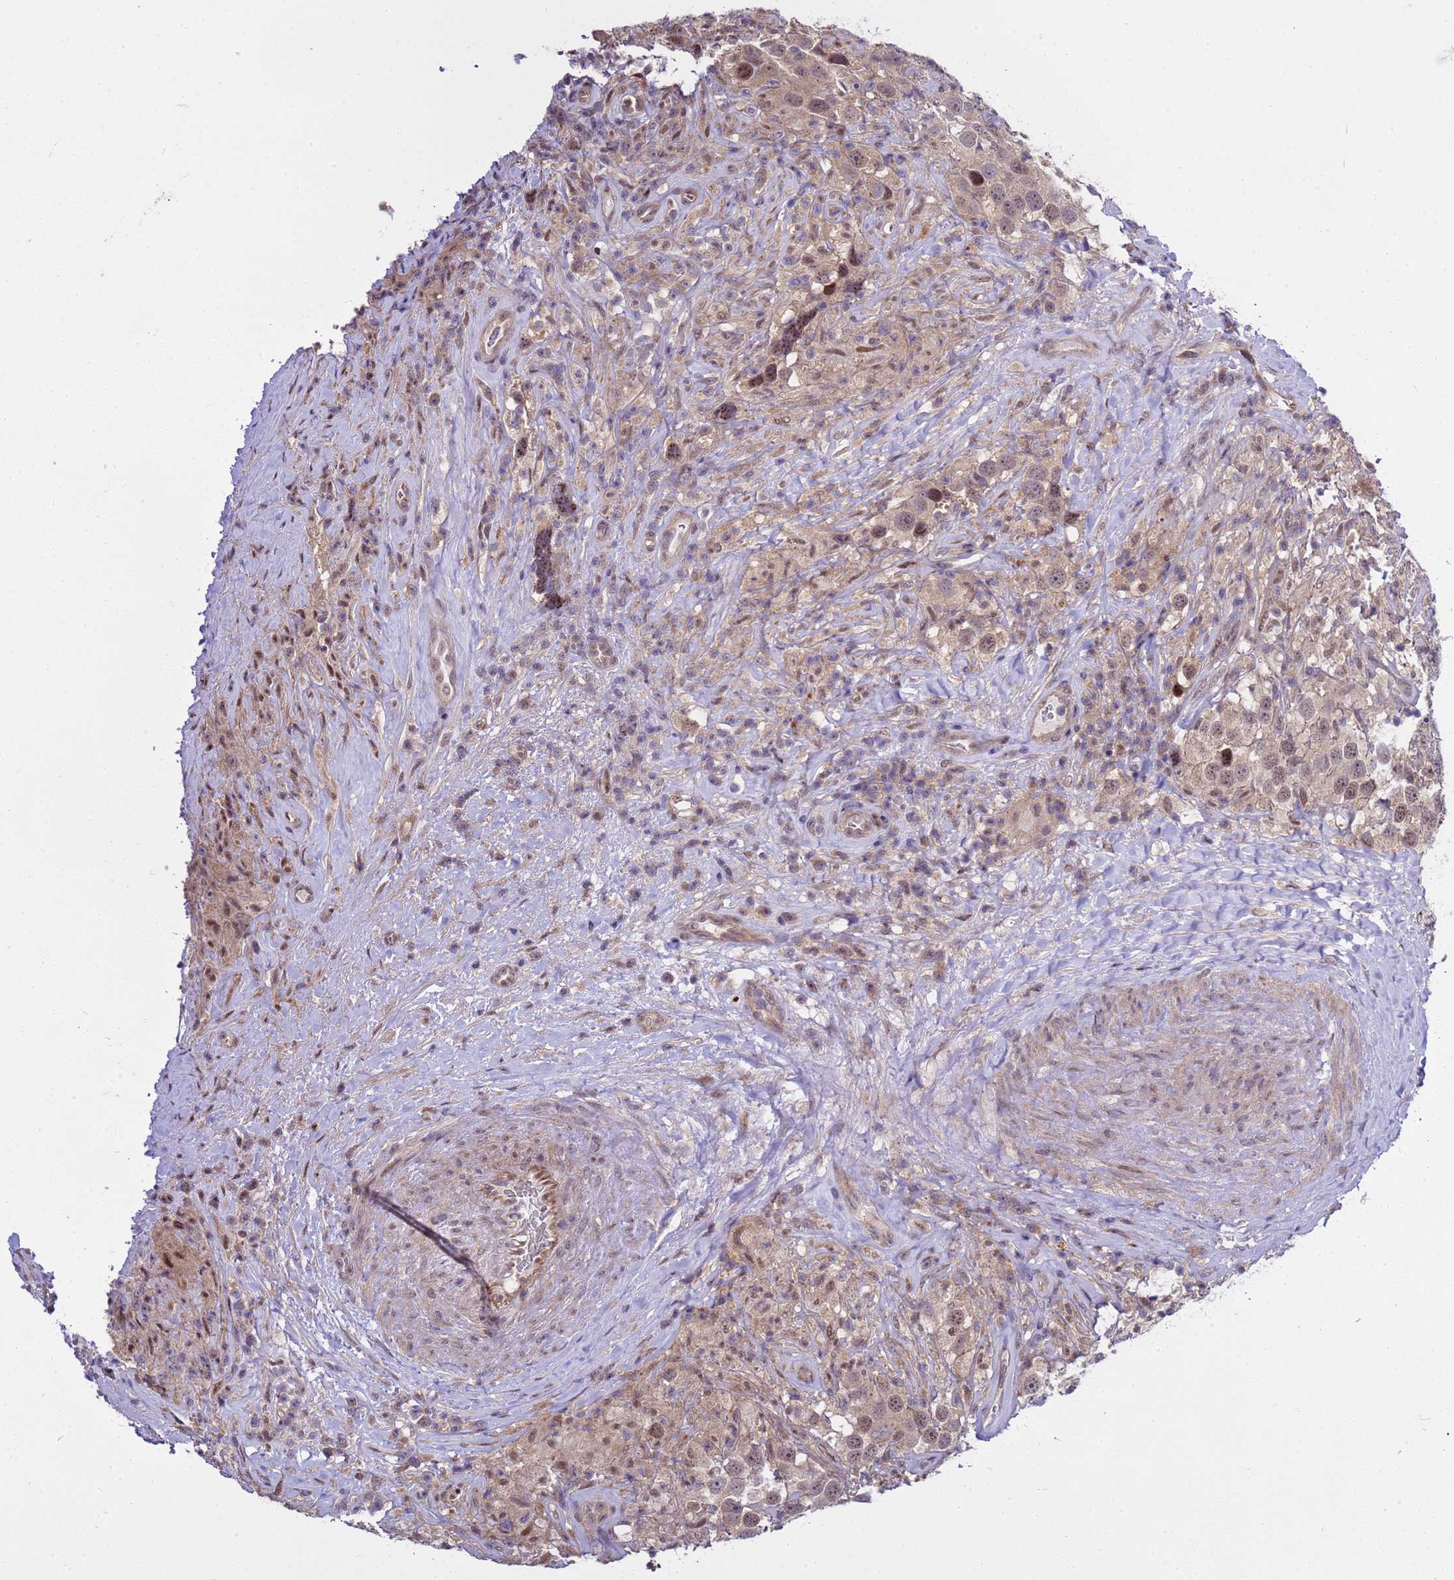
{"staining": {"intensity": "moderate", "quantity": ">75%", "location": "nuclear"}, "tissue": "testis cancer", "cell_type": "Tumor cells", "image_type": "cancer", "snomed": [{"axis": "morphology", "description": "Seminoma, NOS"}, {"axis": "topography", "description": "Testis"}], "caption": "Tumor cells show medium levels of moderate nuclear staining in approximately >75% of cells in testis cancer.", "gene": "GEN1", "patient": {"sex": "male", "age": 49}}